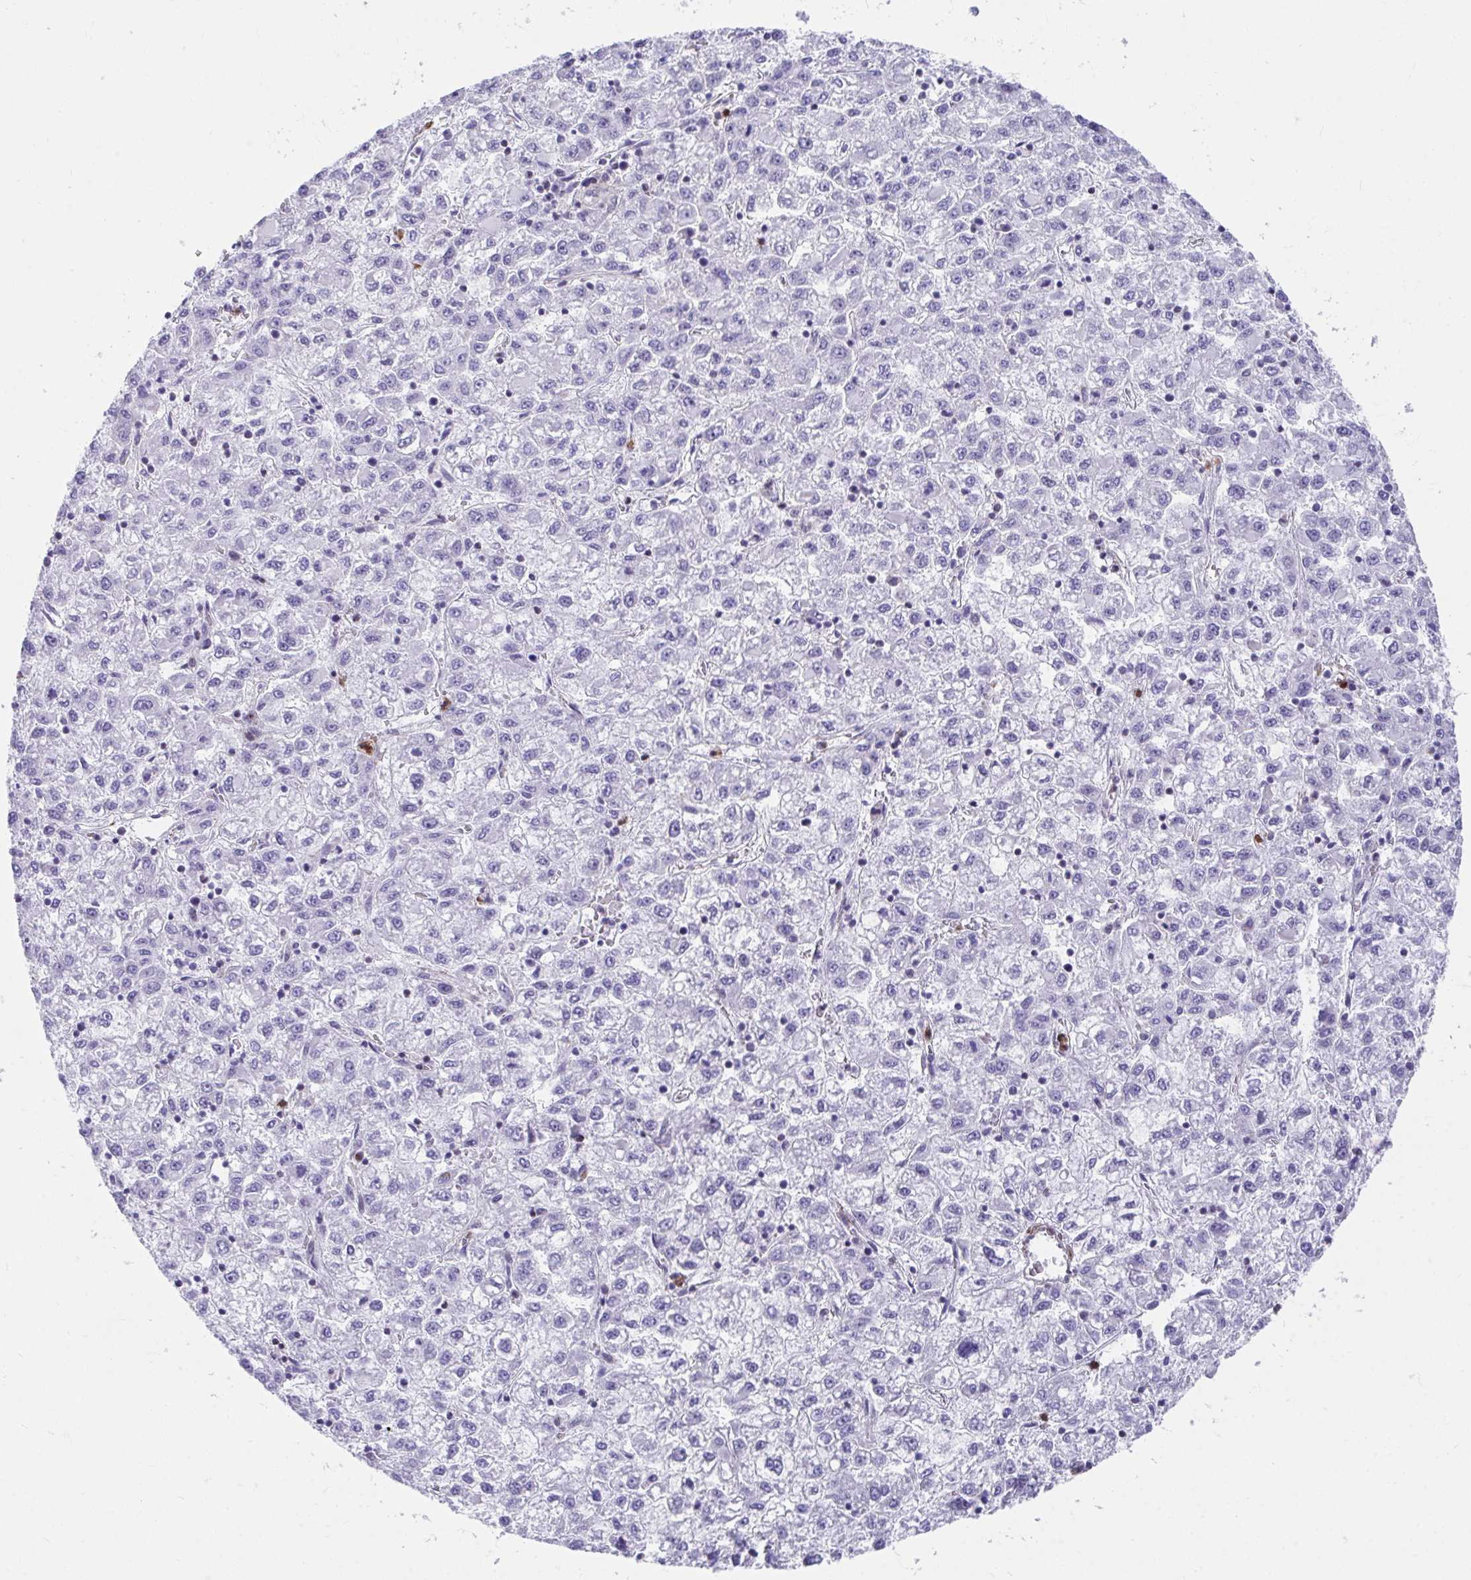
{"staining": {"intensity": "negative", "quantity": "none", "location": "none"}, "tissue": "liver cancer", "cell_type": "Tumor cells", "image_type": "cancer", "snomed": [{"axis": "morphology", "description": "Carcinoma, Hepatocellular, NOS"}, {"axis": "topography", "description": "Liver"}], "caption": "There is no significant staining in tumor cells of liver cancer (hepatocellular carcinoma). The staining was performed using DAB (3,3'-diaminobenzidine) to visualize the protein expression in brown, while the nuclei were stained in blue with hematoxylin (Magnification: 20x).", "gene": "CSTB", "patient": {"sex": "male", "age": 40}}